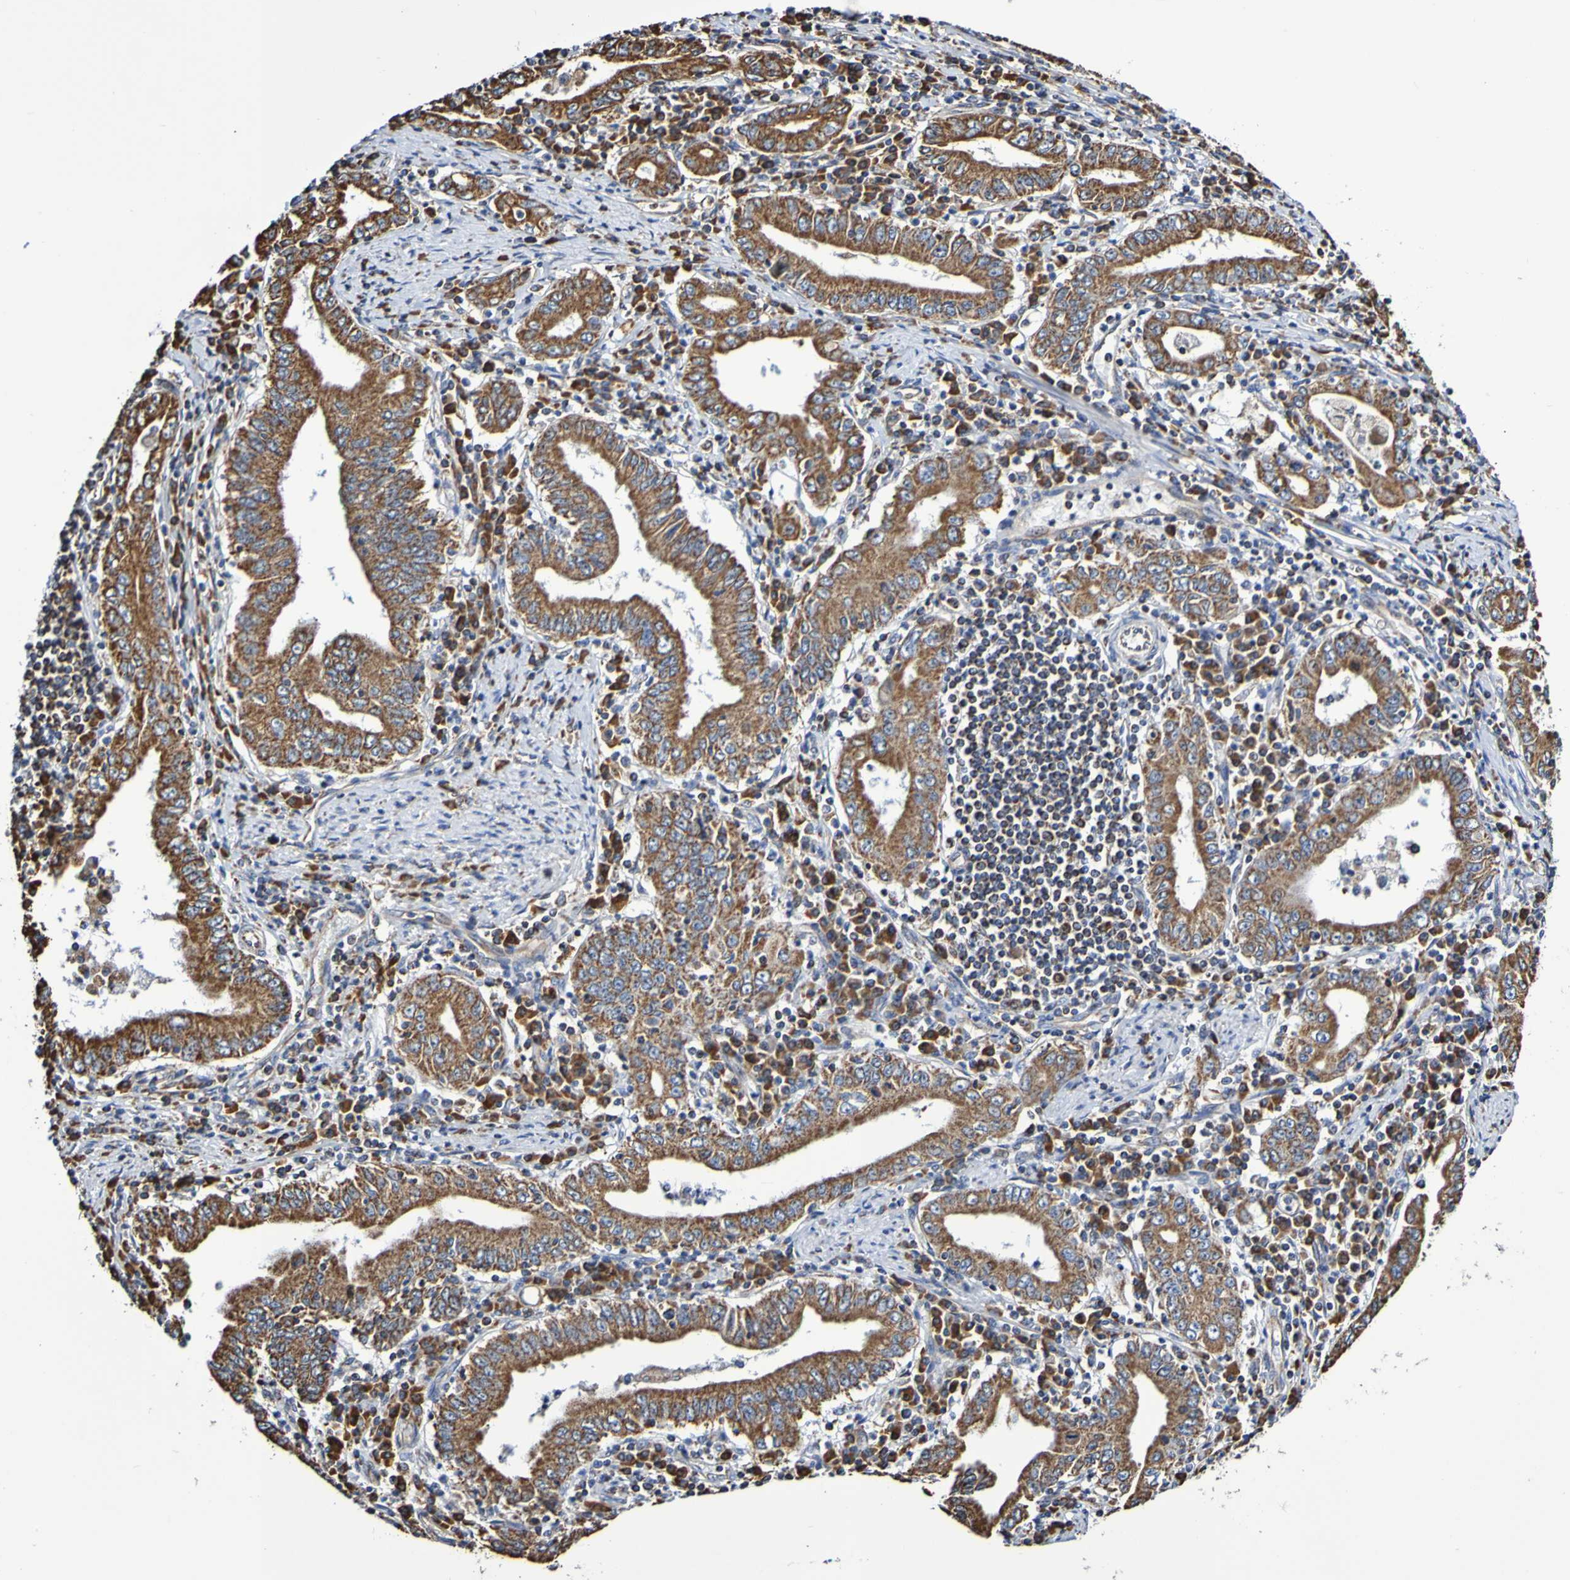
{"staining": {"intensity": "strong", "quantity": ">75%", "location": "cytoplasmic/membranous"}, "tissue": "stomach cancer", "cell_type": "Tumor cells", "image_type": "cancer", "snomed": [{"axis": "morphology", "description": "Normal tissue, NOS"}, {"axis": "morphology", "description": "Adenocarcinoma, NOS"}, {"axis": "topography", "description": "Esophagus"}, {"axis": "topography", "description": "Stomach, upper"}, {"axis": "topography", "description": "Peripheral nerve tissue"}], "caption": "The micrograph displays staining of stomach adenocarcinoma, revealing strong cytoplasmic/membranous protein positivity (brown color) within tumor cells.", "gene": "IL18R1", "patient": {"sex": "male", "age": 62}}